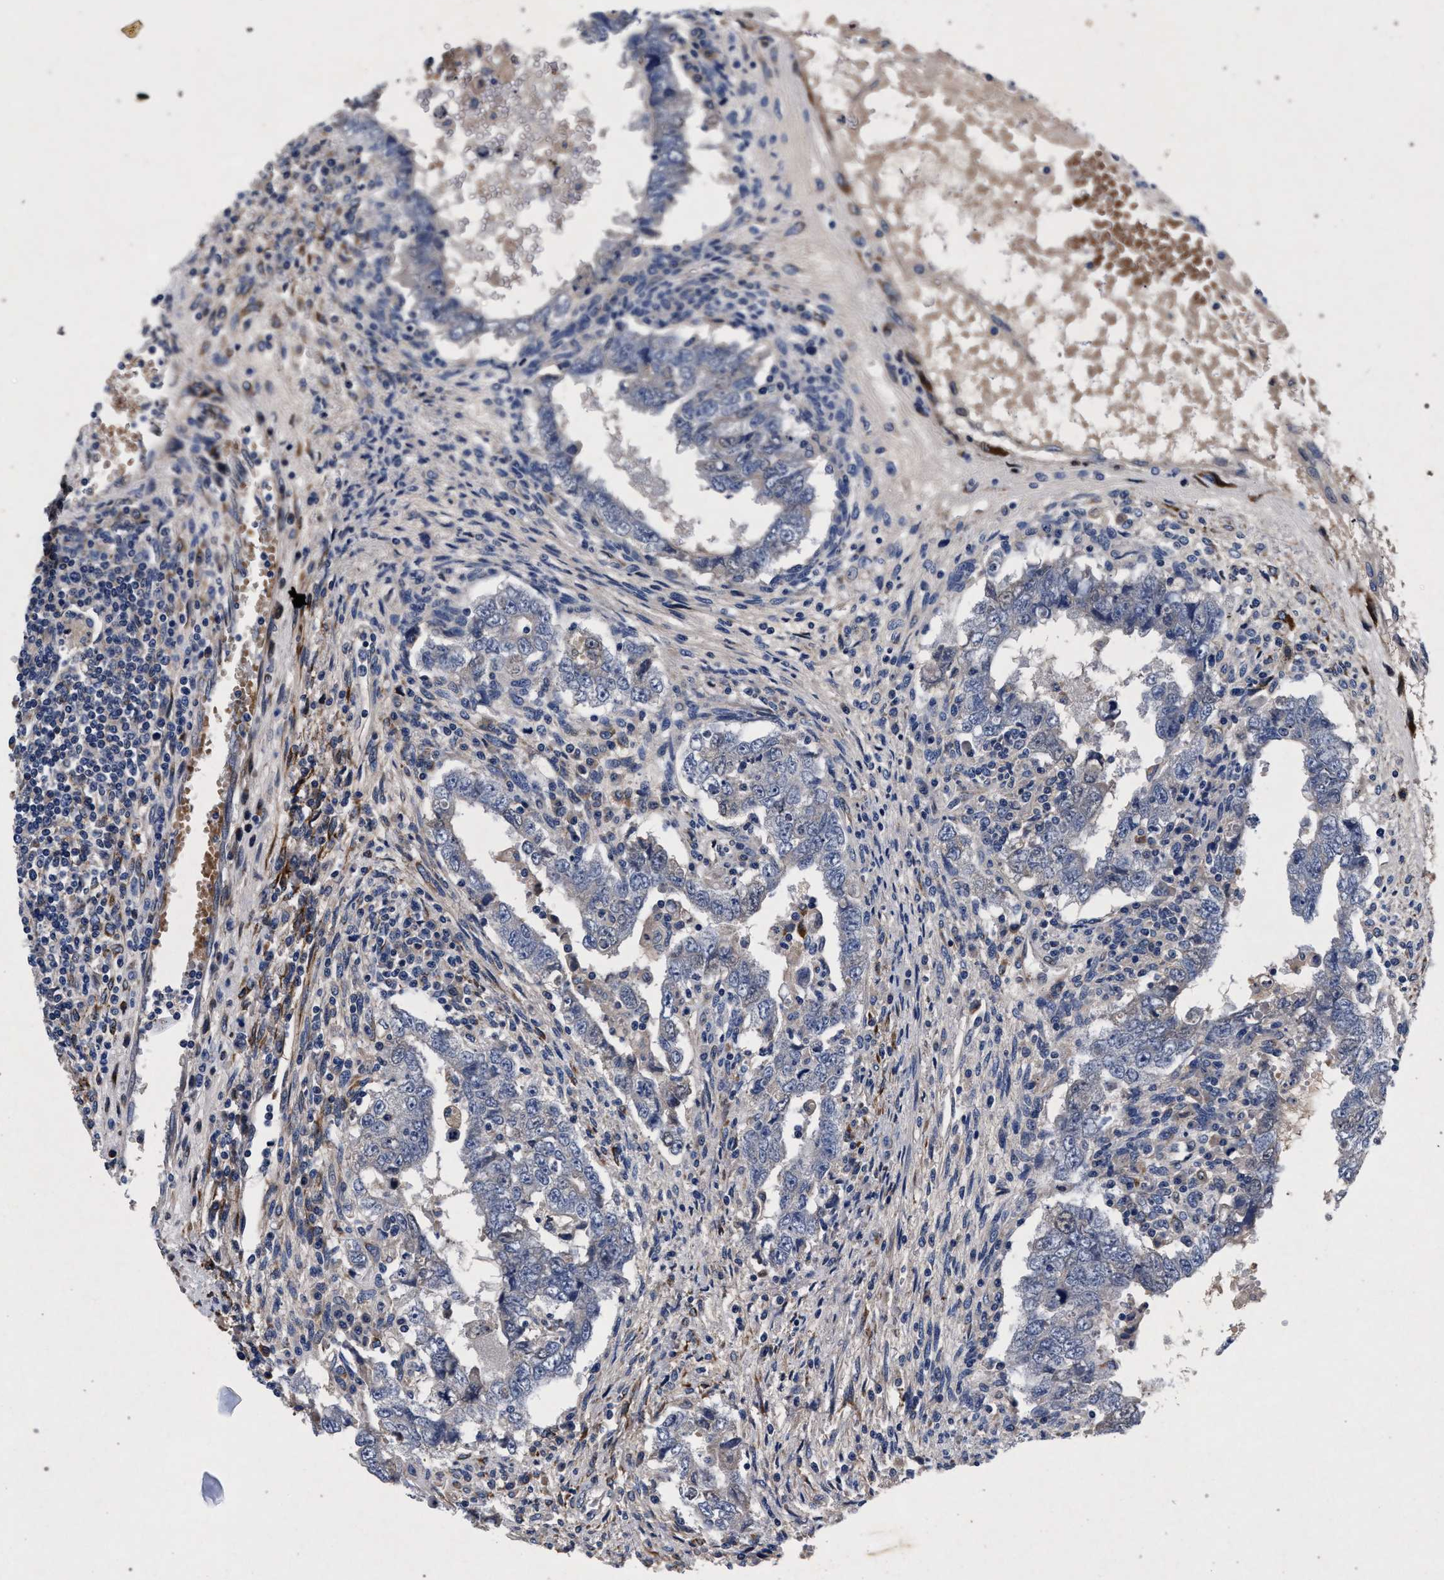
{"staining": {"intensity": "negative", "quantity": "none", "location": "none"}, "tissue": "testis cancer", "cell_type": "Tumor cells", "image_type": "cancer", "snomed": [{"axis": "morphology", "description": "Carcinoma, Embryonal, NOS"}, {"axis": "topography", "description": "Testis"}], "caption": "An image of embryonal carcinoma (testis) stained for a protein shows no brown staining in tumor cells. Brightfield microscopy of immunohistochemistry stained with DAB (brown) and hematoxylin (blue), captured at high magnification.", "gene": "NEK7", "patient": {"sex": "male", "age": 26}}